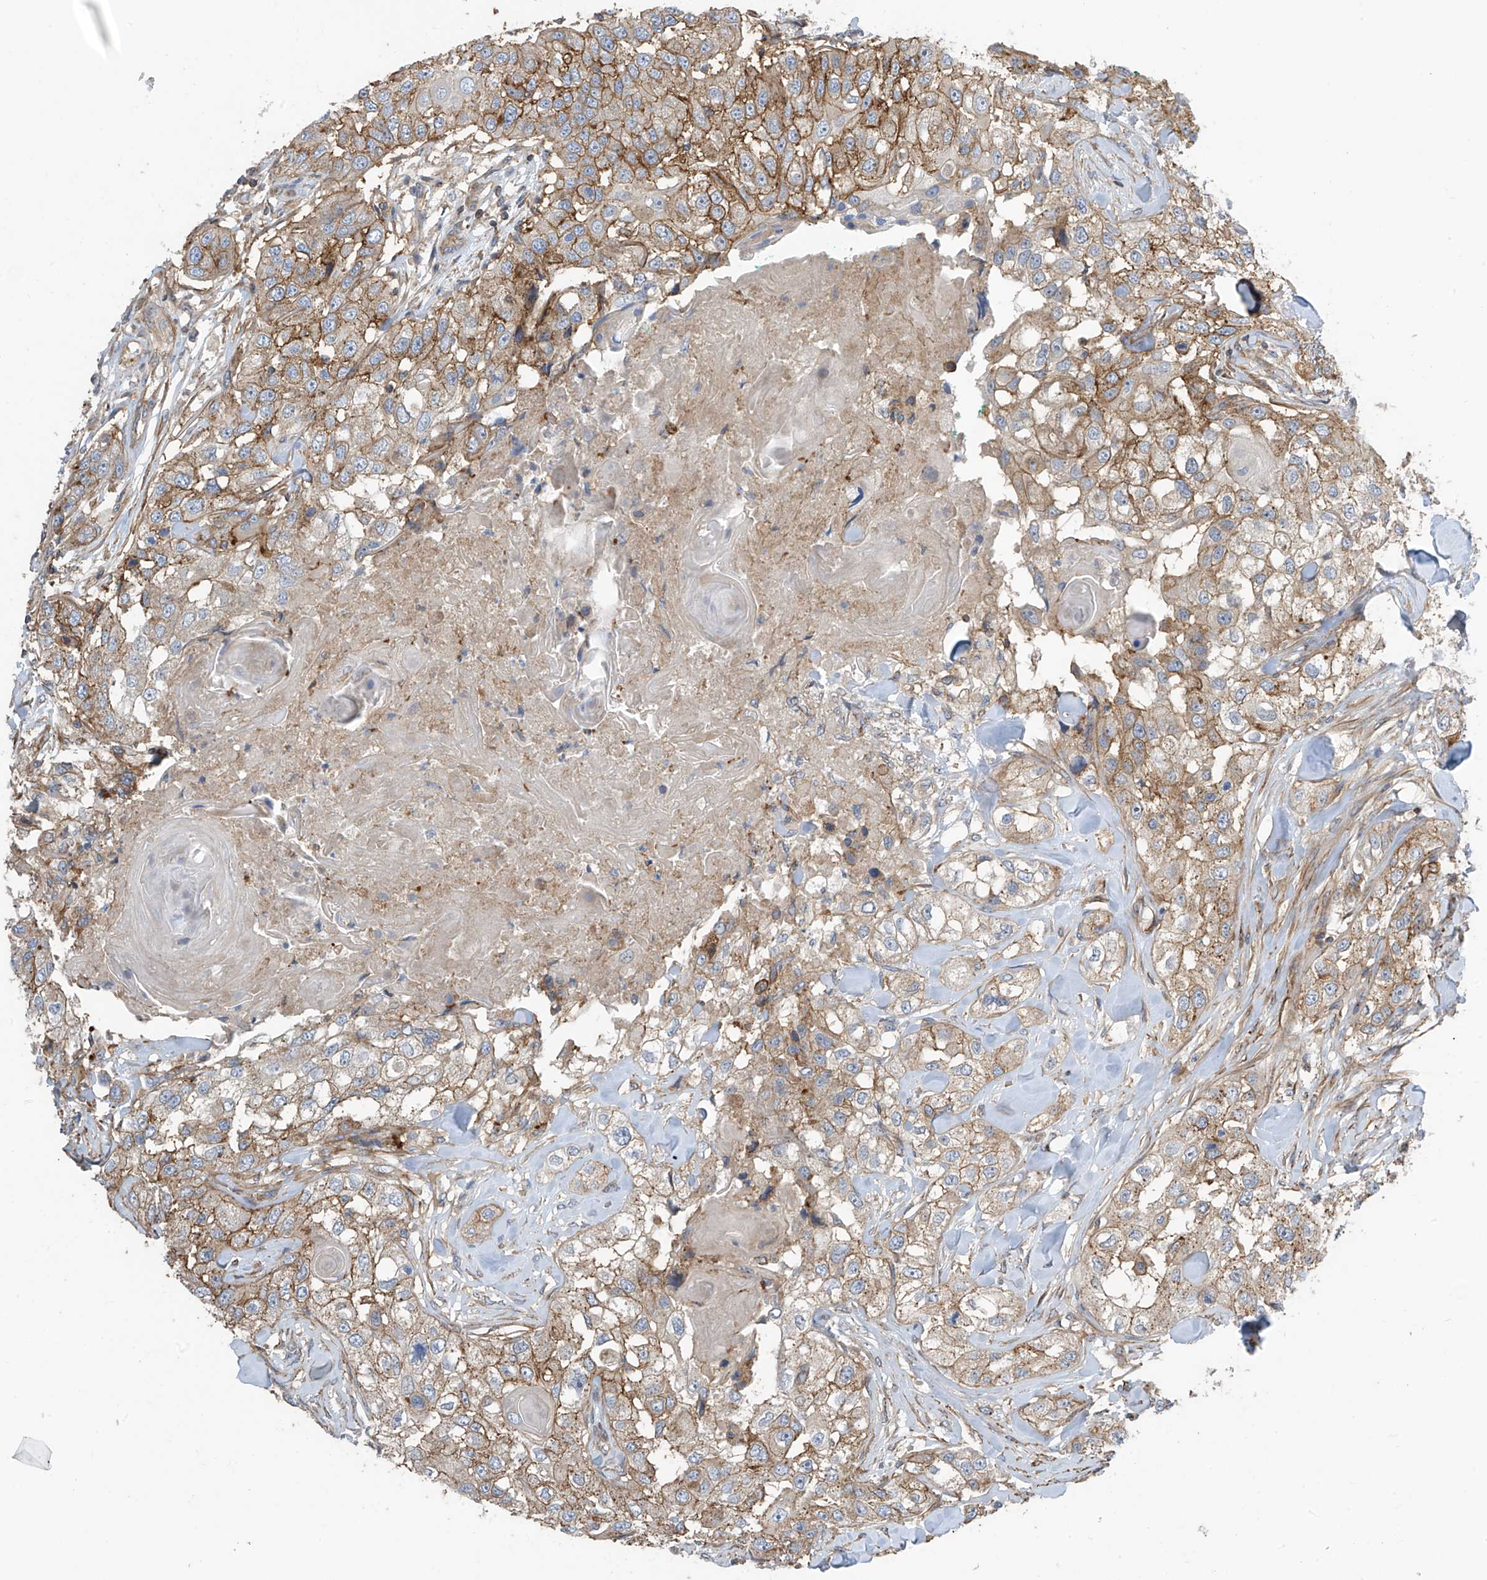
{"staining": {"intensity": "moderate", "quantity": ">75%", "location": "cytoplasmic/membranous"}, "tissue": "head and neck cancer", "cell_type": "Tumor cells", "image_type": "cancer", "snomed": [{"axis": "morphology", "description": "Normal tissue, NOS"}, {"axis": "morphology", "description": "Squamous cell carcinoma, NOS"}, {"axis": "topography", "description": "Skeletal muscle"}, {"axis": "topography", "description": "Head-Neck"}], "caption": "Brown immunohistochemical staining in squamous cell carcinoma (head and neck) exhibits moderate cytoplasmic/membranous expression in about >75% of tumor cells. The protein of interest is shown in brown color, while the nuclei are stained blue.", "gene": "SLC1A5", "patient": {"sex": "male", "age": 51}}